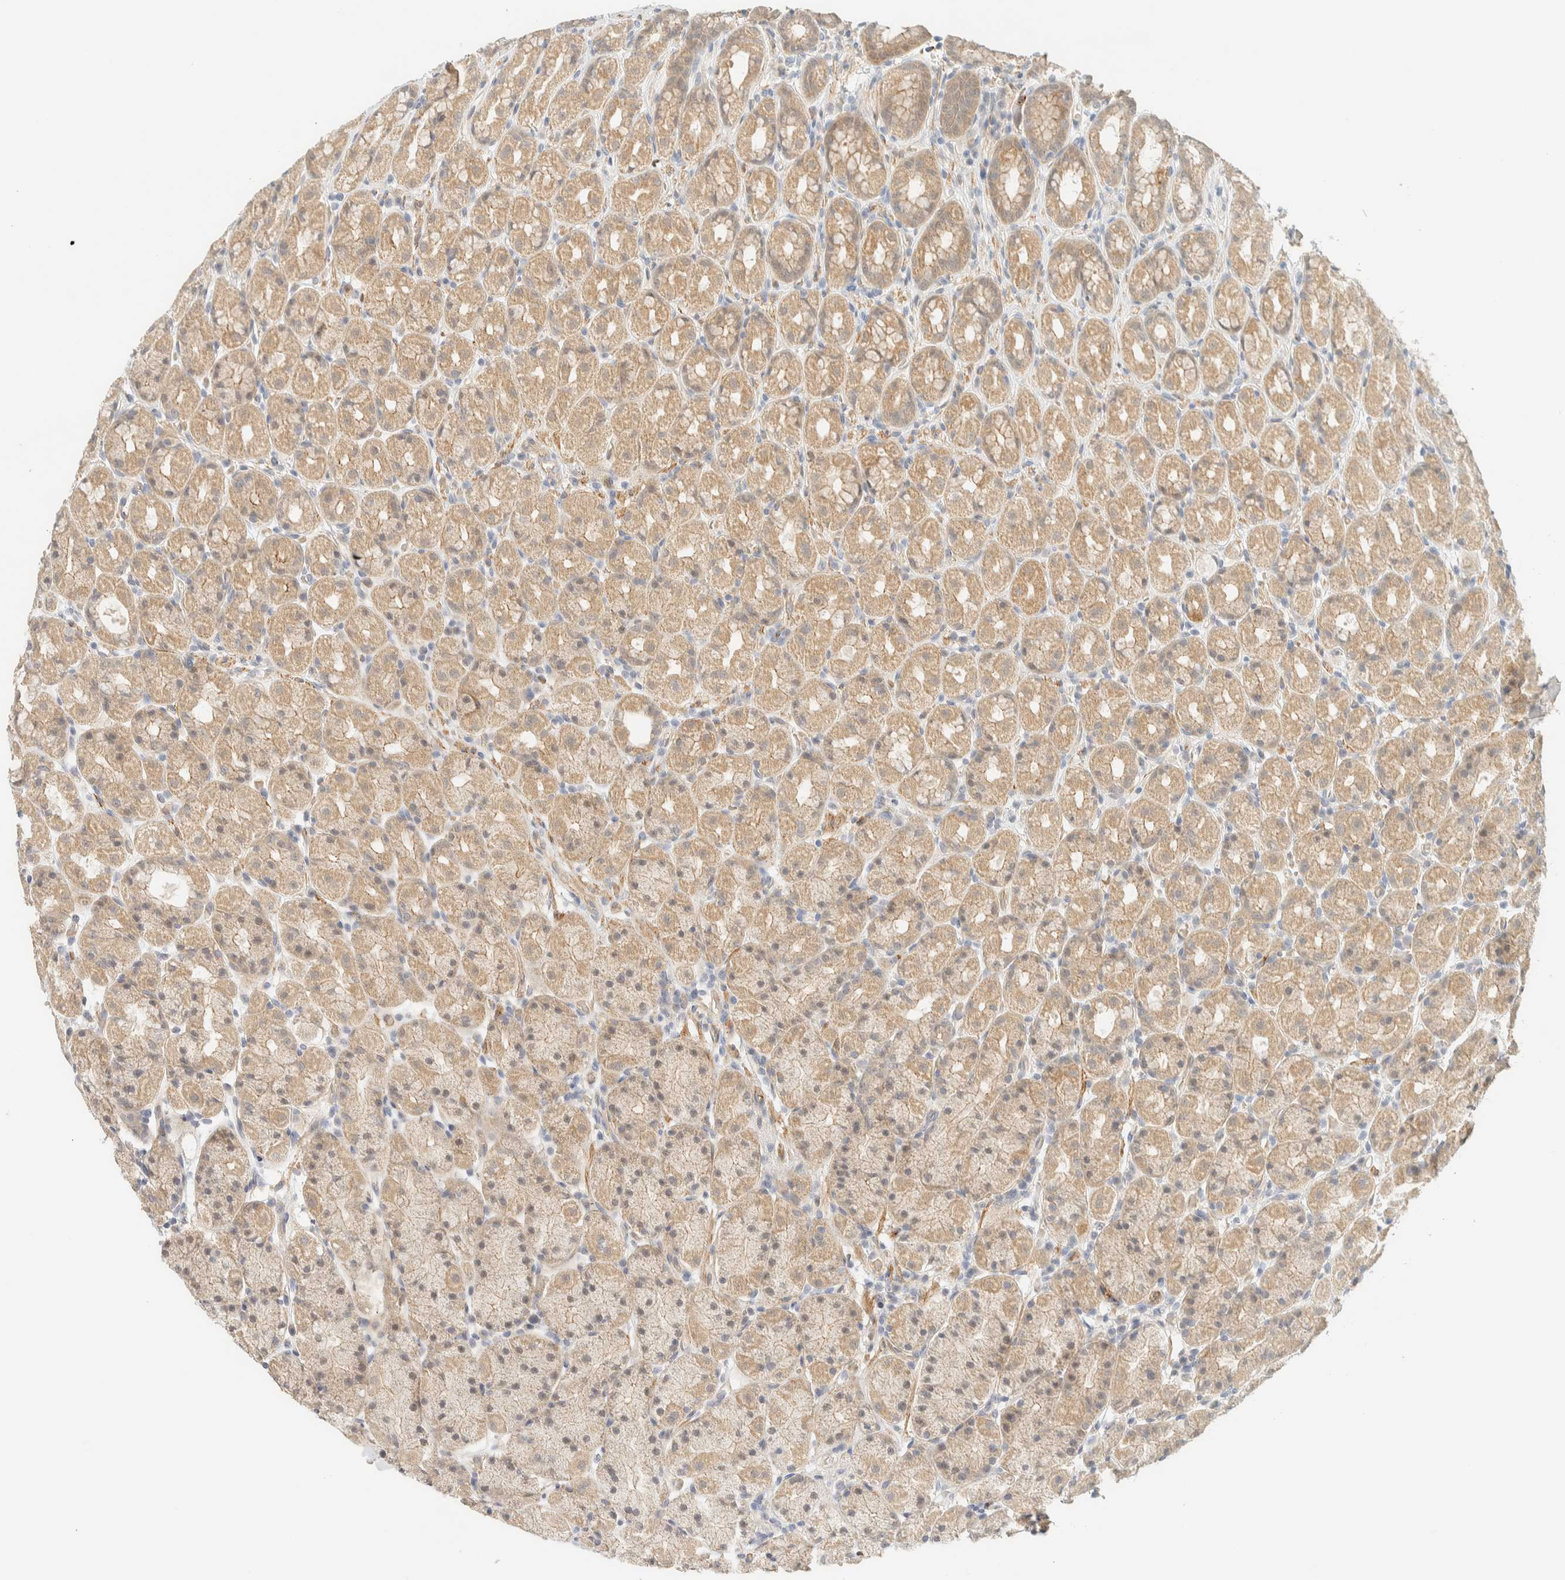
{"staining": {"intensity": "moderate", "quantity": ">75%", "location": "cytoplasmic/membranous"}, "tissue": "stomach", "cell_type": "Glandular cells", "image_type": "normal", "snomed": [{"axis": "morphology", "description": "Normal tissue, NOS"}, {"axis": "topography", "description": "Stomach, upper"}], "caption": "Immunohistochemistry (IHC) image of unremarkable stomach stained for a protein (brown), which shows medium levels of moderate cytoplasmic/membranous expression in about >75% of glandular cells.", "gene": "TNK1", "patient": {"sex": "male", "age": 68}}